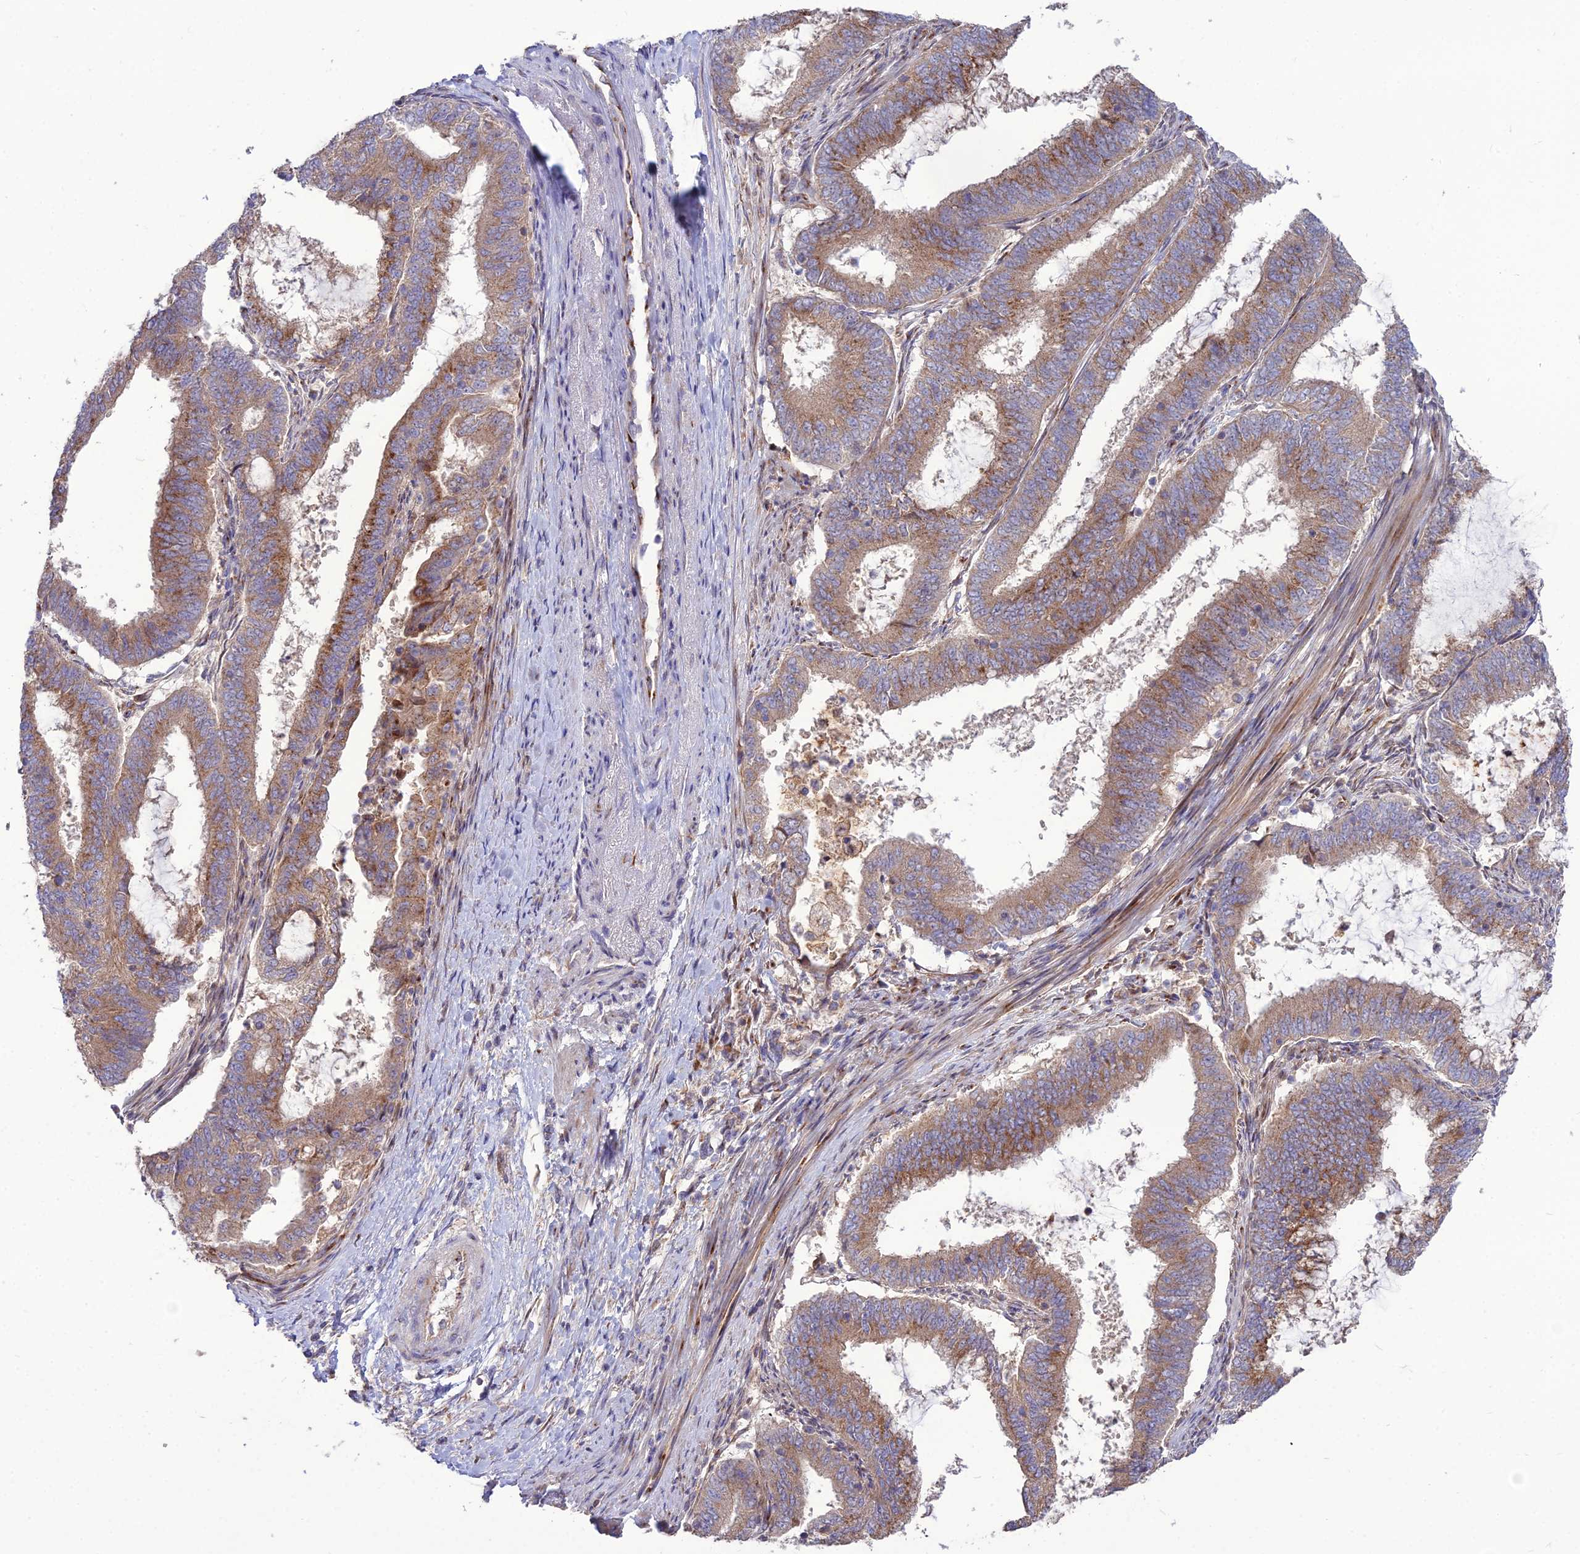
{"staining": {"intensity": "moderate", "quantity": ">75%", "location": "cytoplasmic/membranous"}, "tissue": "endometrial cancer", "cell_type": "Tumor cells", "image_type": "cancer", "snomed": [{"axis": "morphology", "description": "Adenocarcinoma, NOS"}, {"axis": "topography", "description": "Endometrium"}], "caption": "IHC image of human endometrial cancer stained for a protein (brown), which reveals medium levels of moderate cytoplasmic/membranous staining in approximately >75% of tumor cells.", "gene": "SPRYD7", "patient": {"sex": "female", "age": 51}}